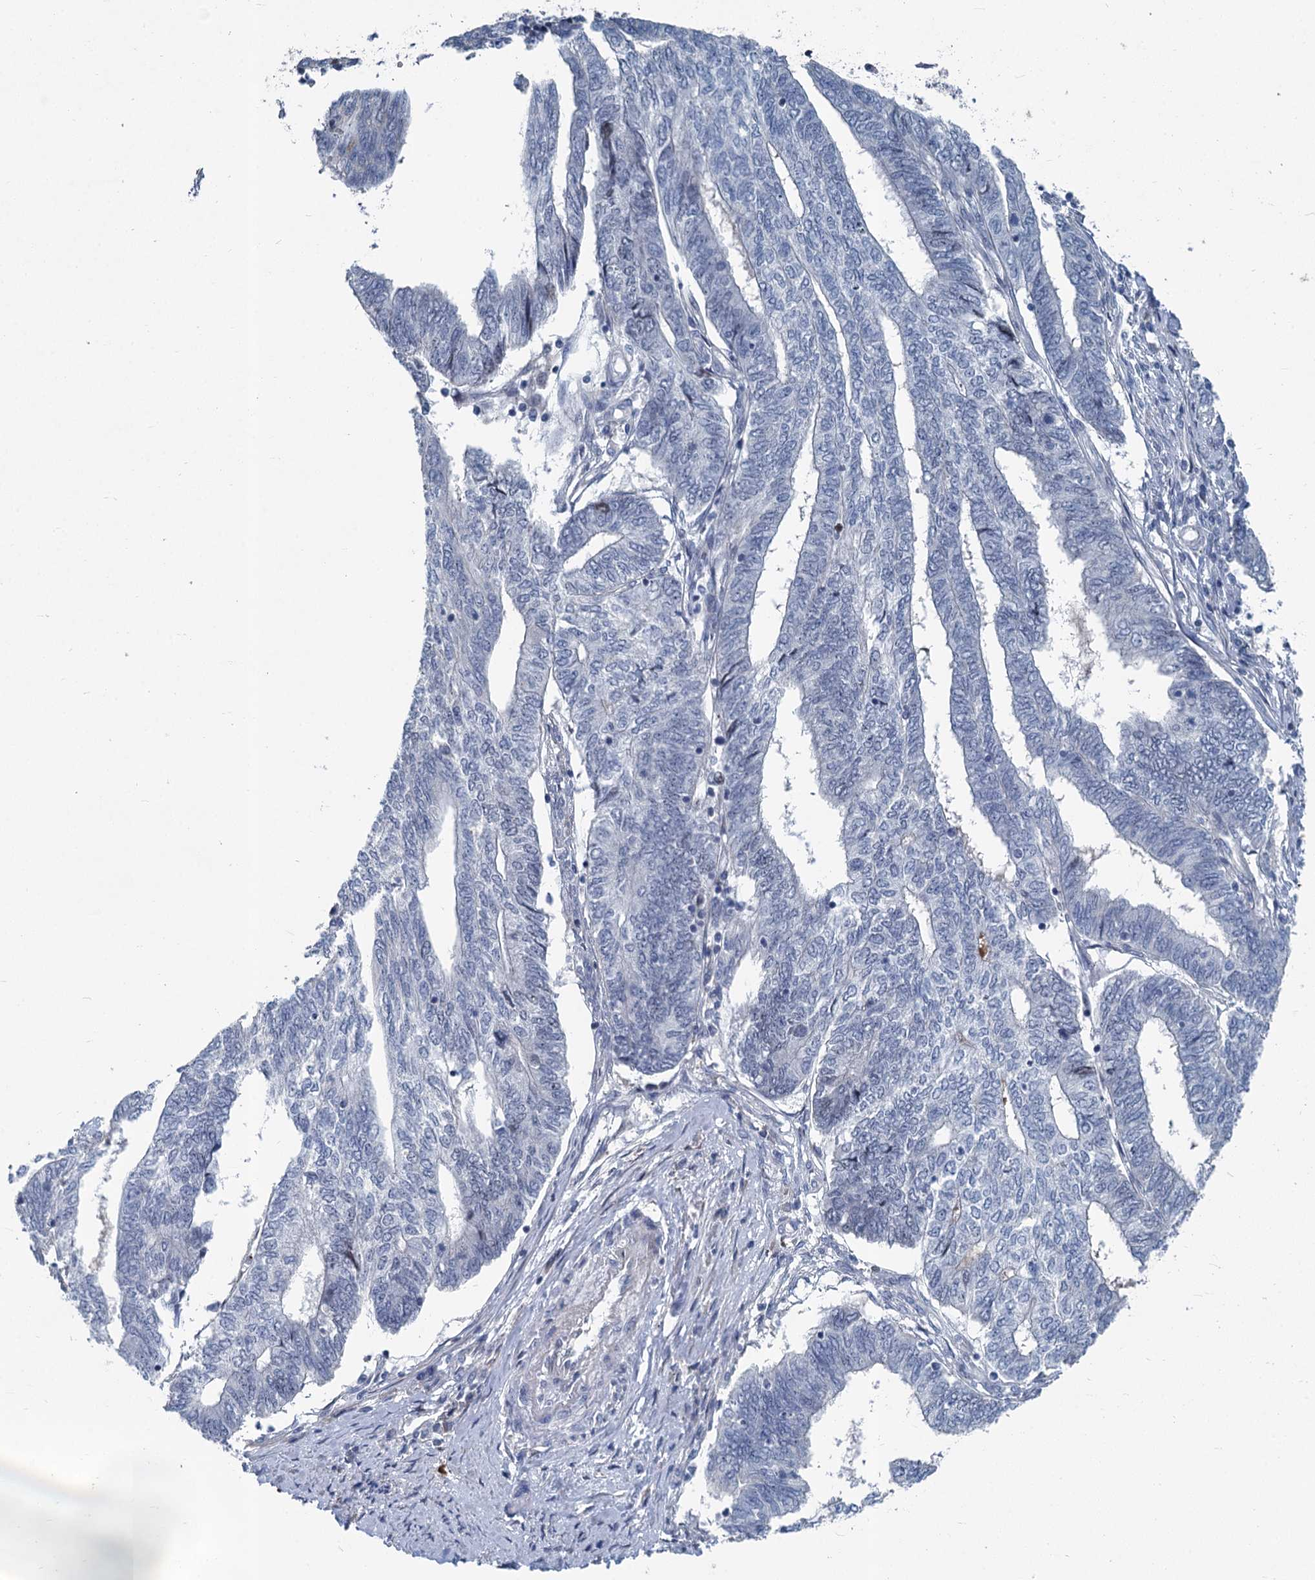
{"staining": {"intensity": "negative", "quantity": "none", "location": "none"}, "tissue": "endometrial cancer", "cell_type": "Tumor cells", "image_type": "cancer", "snomed": [{"axis": "morphology", "description": "Adenocarcinoma, NOS"}, {"axis": "topography", "description": "Uterus"}, {"axis": "topography", "description": "Endometrium"}], "caption": "This is a image of IHC staining of adenocarcinoma (endometrial), which shows no staining in tumor cells.", "gene": "ASXL3", "patient": {"sex": "female", "age": 70}}